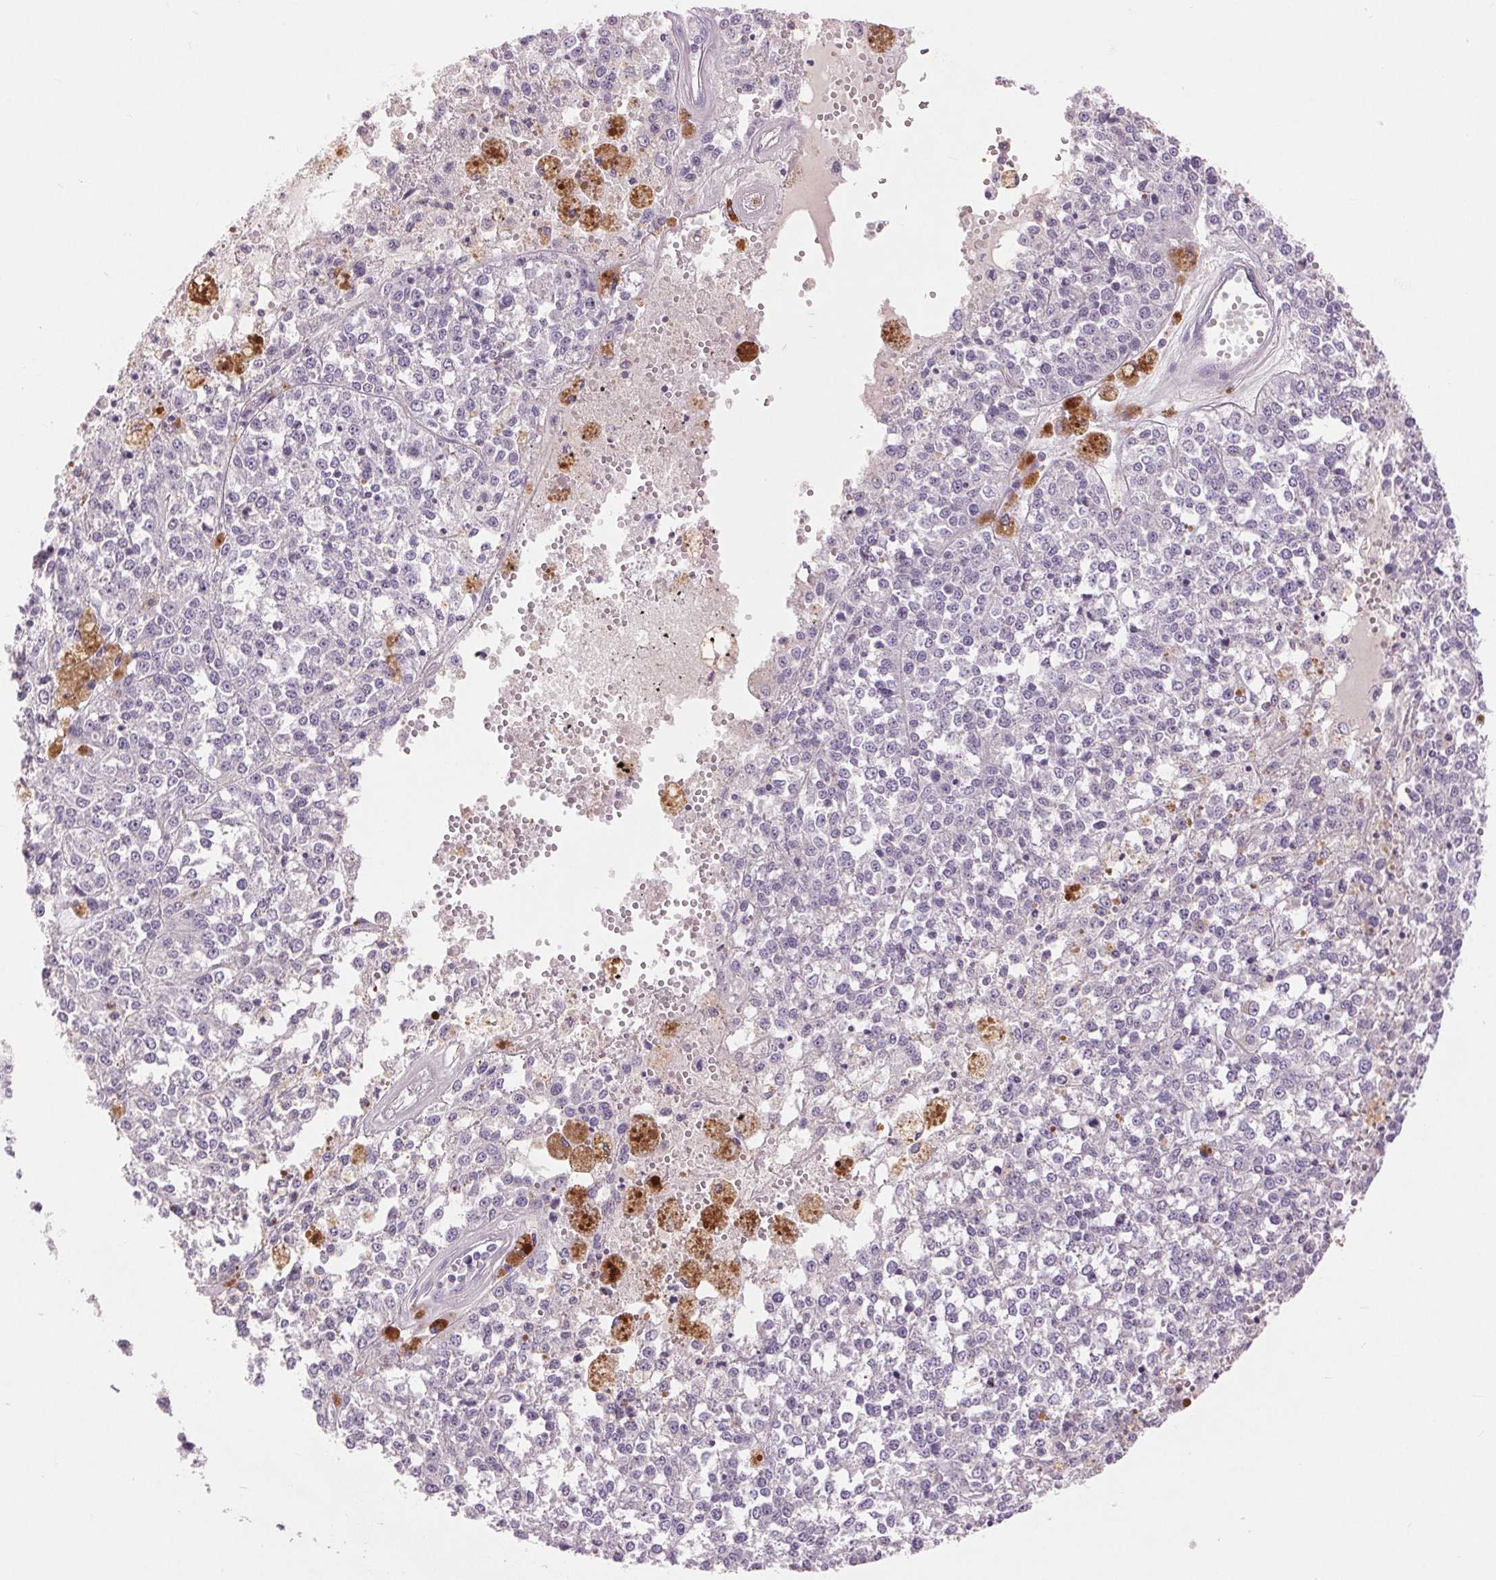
{"staining": {"intensity": "negative", "quantity": "none", "location": "none"}, "tissue": "melanoma", "cell_type": "Tumor cells", "image_type": "cancer", "snomed": [{"axis": "morphology", "description": "Malignant melanoma, Metastatic site"}, {"axis": "topography", "description": "Lymph node"}], "caption": "Malignant melanoma (metastatic site) was stained to show a protein in brown. There is no significant expression in tumor cells.", "gene": "FXYD4", "patient": {"sex": "female", "age": 64}}